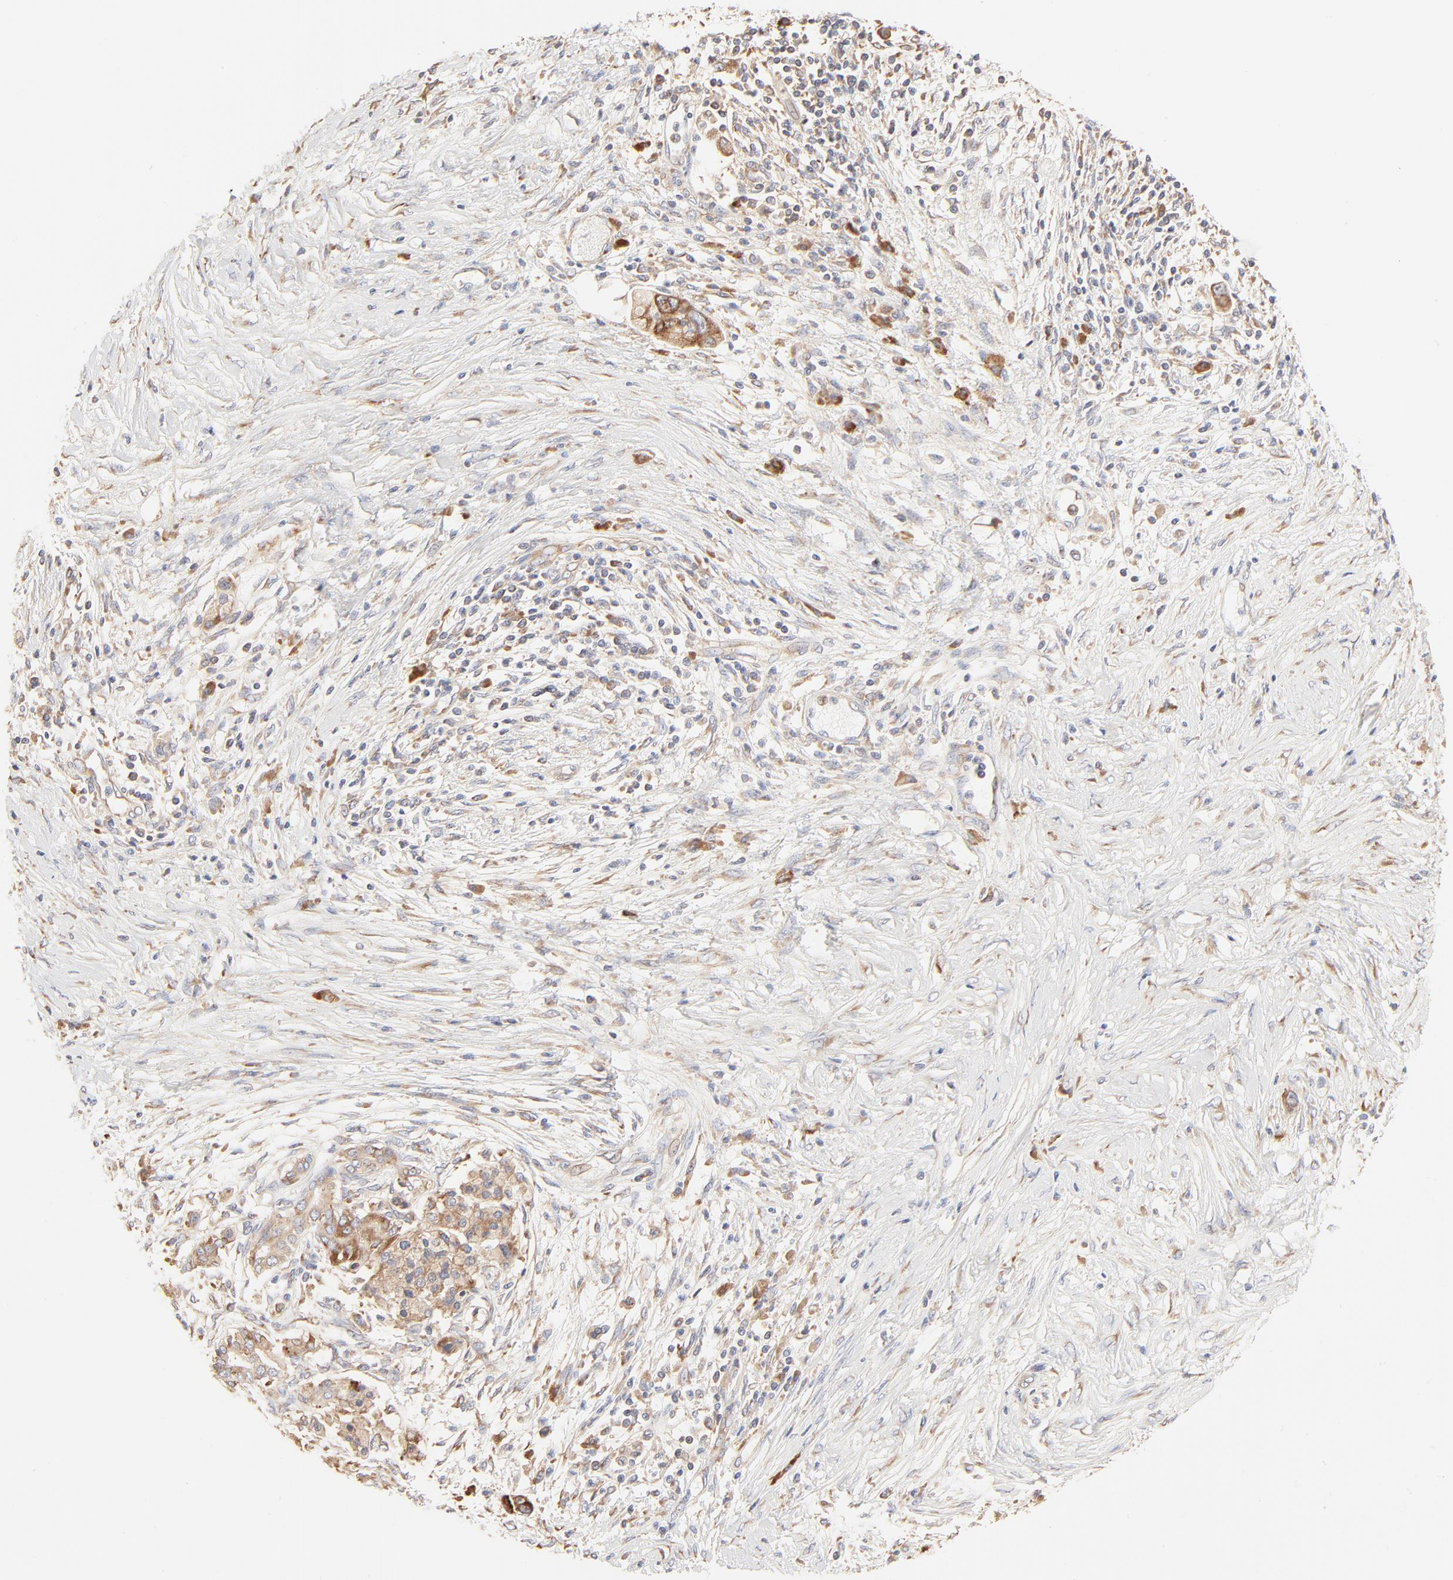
{"staining": {"intensity": "moderate", "quantity": ">75%", "location": "cytoplasmic/membranous"}, "tissue": "pancreatic cancer", "cell_type": "Tumor cells", "image_type": "cancer", "snomed": [{"axis": "morphology", "description": "Adenocarcinoma, NOS"}, {"axis": "topography", "description": "Pancreas"}], "caption": "IHC staining of pancreatic cancer (adenocarcinoma), which demonstrates medium levels of moderate cytoplasmic/membranous expression in approximately >75% of tumor cells indicating moderate cytoplasmic/membranous protein expression. The staining was performed using DAB (3,3'-diaminobenzidine) (brown) for protein detection and nuclei were counterstained in hematoxylin (blue).", "gene": "RPS20", "patient": {"sex": "female", "age": 59}}